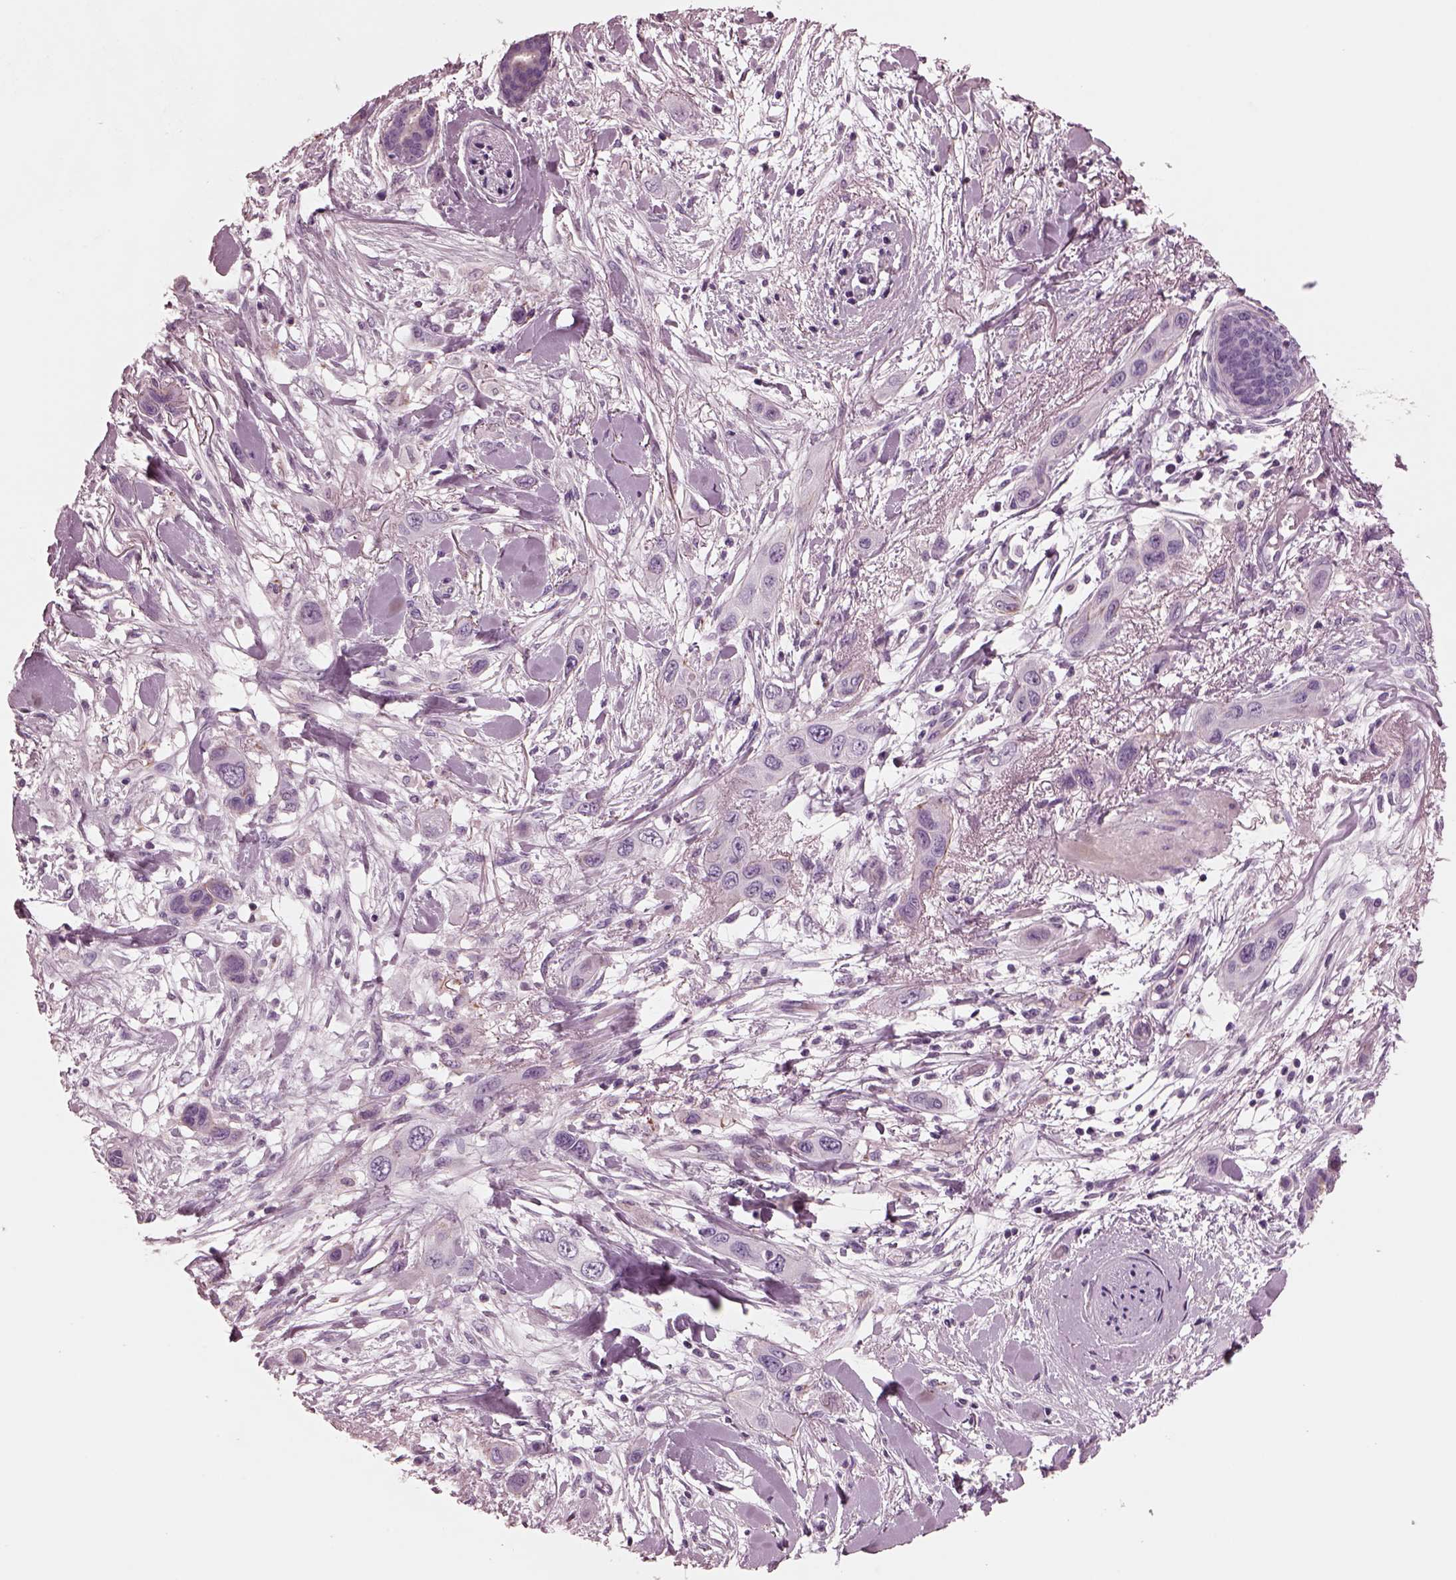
{"staining": {"intensity": "negative", "quantity": "none", "location": "none"}, "tissue": "skin cancer", "cell_type": "Tumor cells", "image_type": "cancer", "snomed": [{"axis": "morphology", "description": "Squamous cell carcinoma, NOS"}, {"axis": "topography", "description": "Skin"}], "caption": "Immunohistochemistry (IHC) of human skin cancer demonstrates no expression in tumor cells. Brightfield microscopy of IHC stained with DAB (3,3'-diaminobenzidine) (brown) and hematoxylin (blue), captured at high magnification.", "gene": "GDF11", "patient": {"sex": "male", "age": 79}}